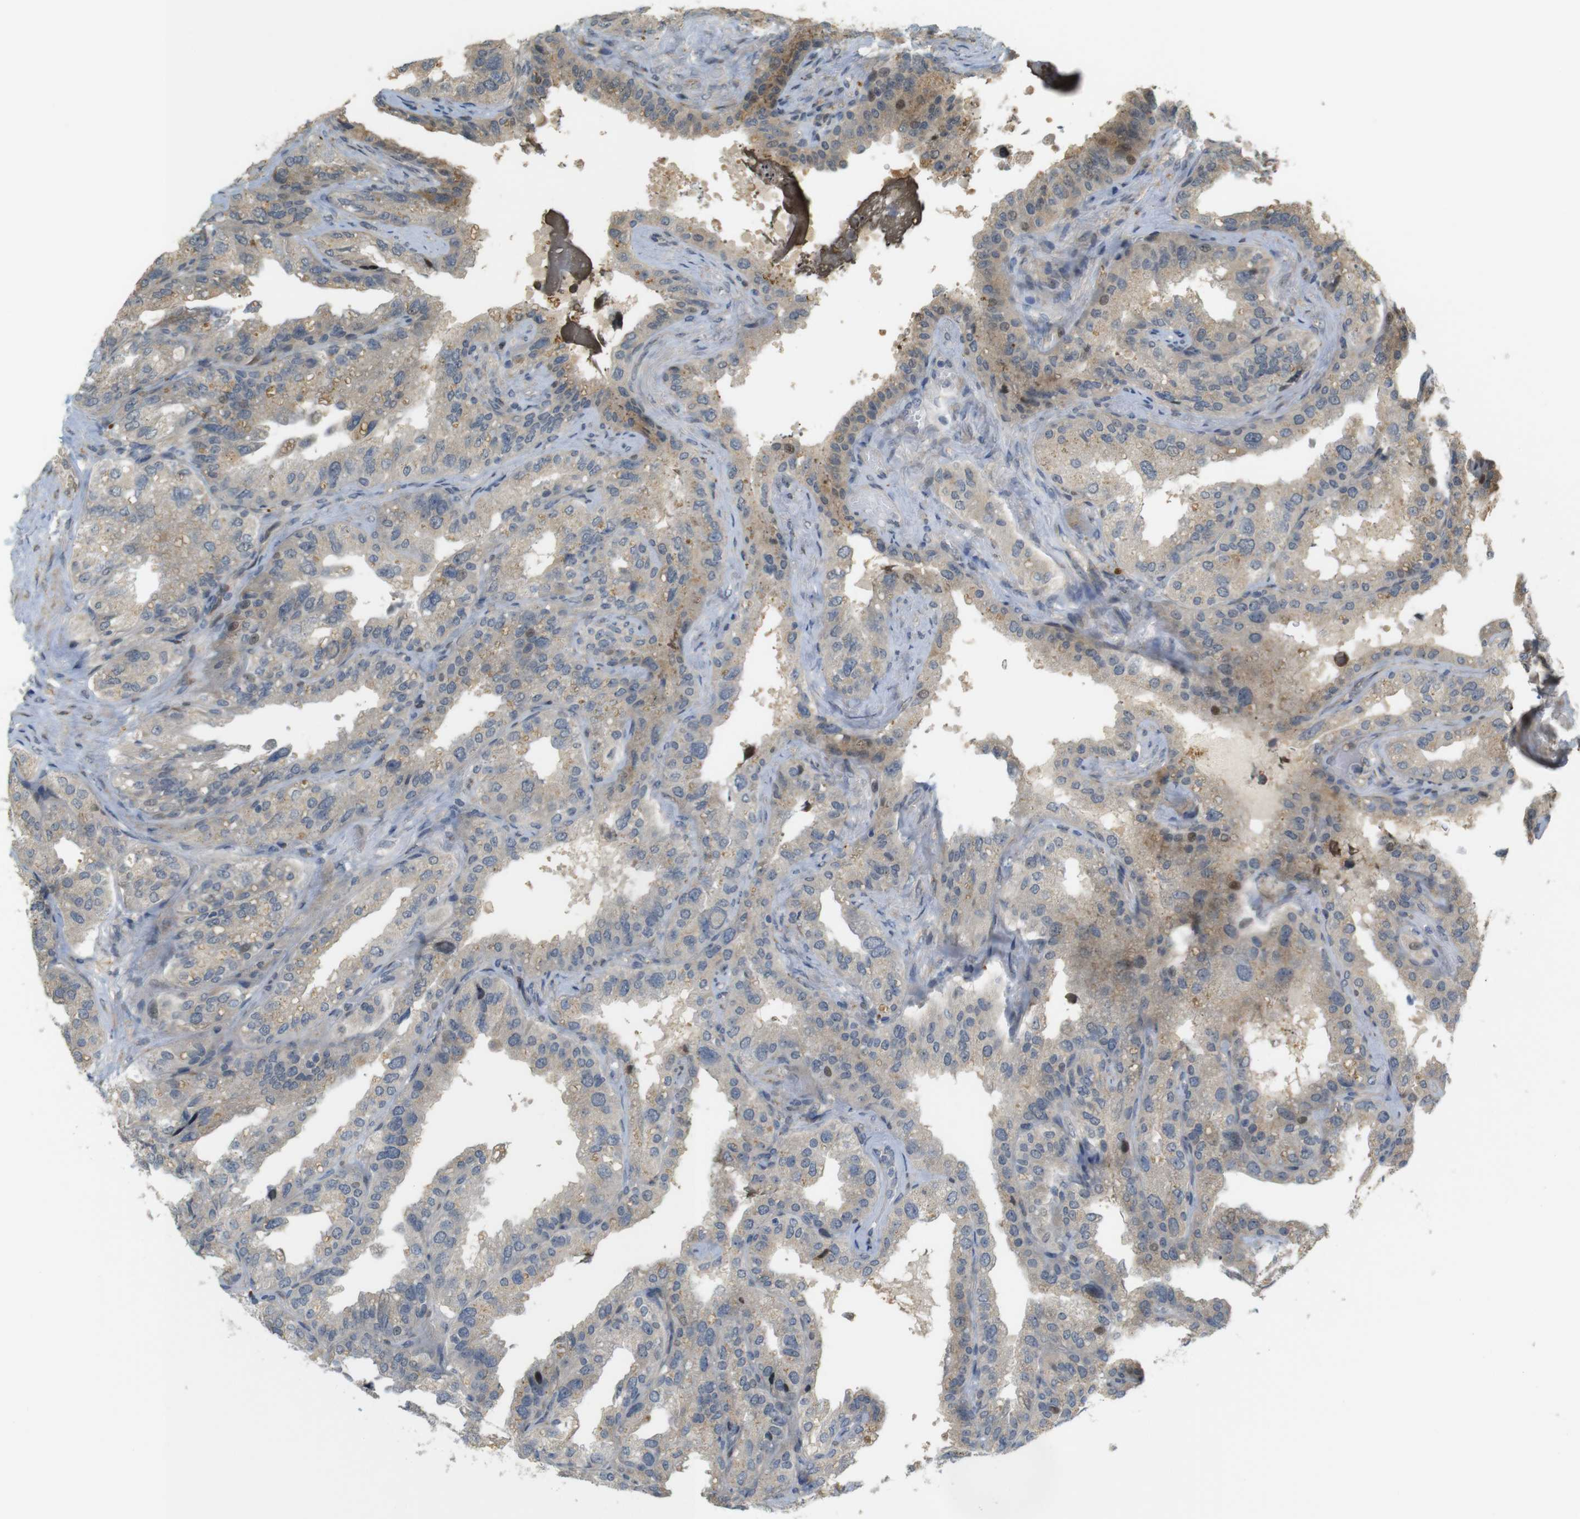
{"staining": {"intensity": "weak", "quantity": "25%-75%", "location": "cytoplasmic/membranous"}, "tissue": "seminal vesicle", "cell_type": "Glandular cells", "image_type": "normal", "snomed": [{"axis": "morphology", "description": "Normal tissue, NOS"}, {"axis": "topography", "description": "Seminal veicle"}], "caption": "Protein analysis of unremarkable seminal vesicle exhibits weak cytoplasmic/membranous expression in approximately 25%-75% of glandular cells.", "gene": "TSPAN9", "patient": {"sex": "male", "age": 68}}